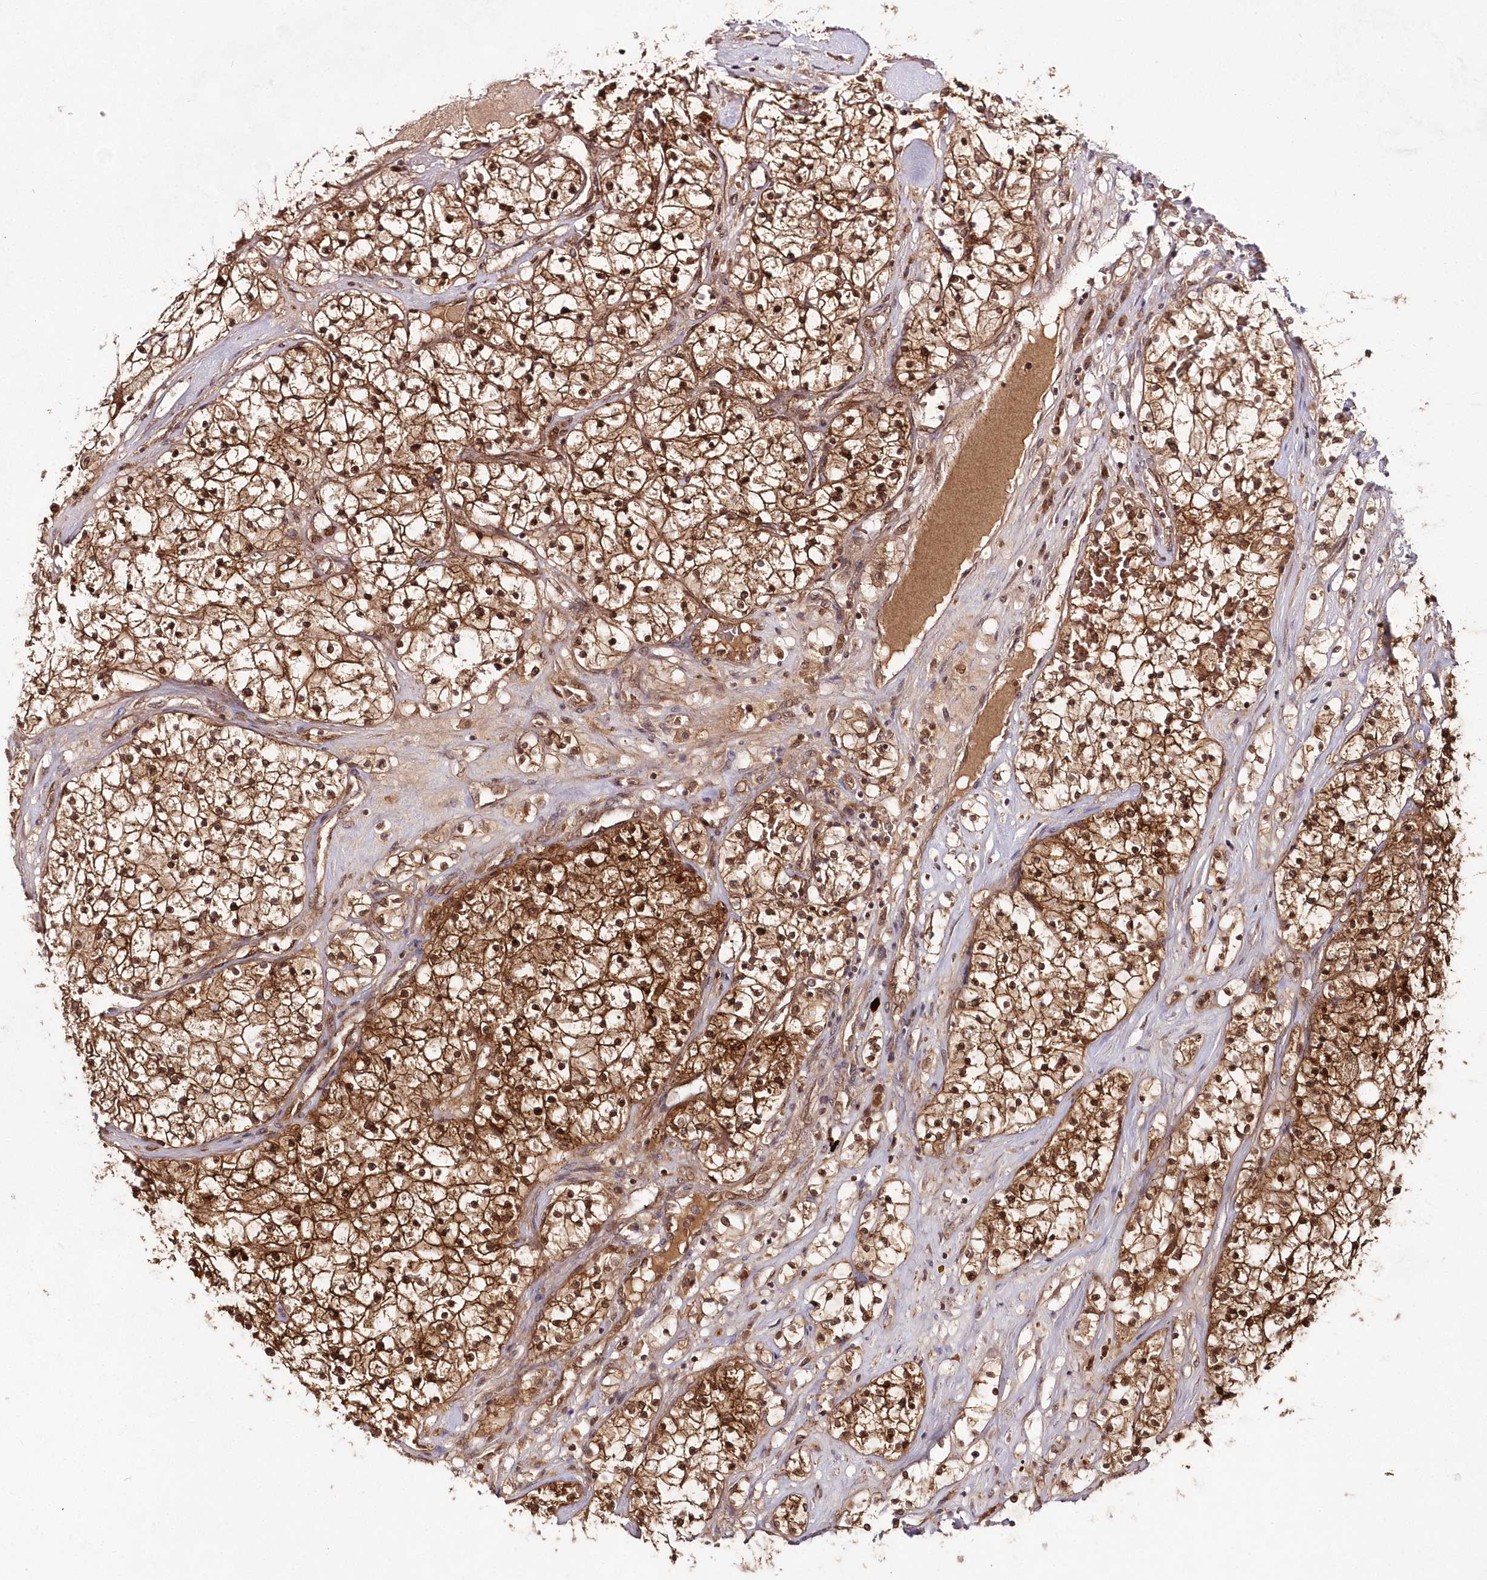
{"staining": {"intensity": "moderate", "quantity": ">75%", "location": "cytoplasmic/membranous,nuclear"}, "tissue": "renal cancer", "cell_type": "Tumor cells", "image_type": "cancer", "snomed": [{"axis": "morphology", "description": "Normal tissue, NOS"}, {"axis": "morphology", "description": "Adenocarcinoma, NOS"}, {"axis": "topography", "description": "Kidney"}], "caption": "Moderate cytoplasmic/membranous and nuclear expression is identified in approximately >75% of tumor cells in renal cancer (adenocarcinoma).", "gene": "IMPA1", "patient": {"sex": "male", "age": 68}}